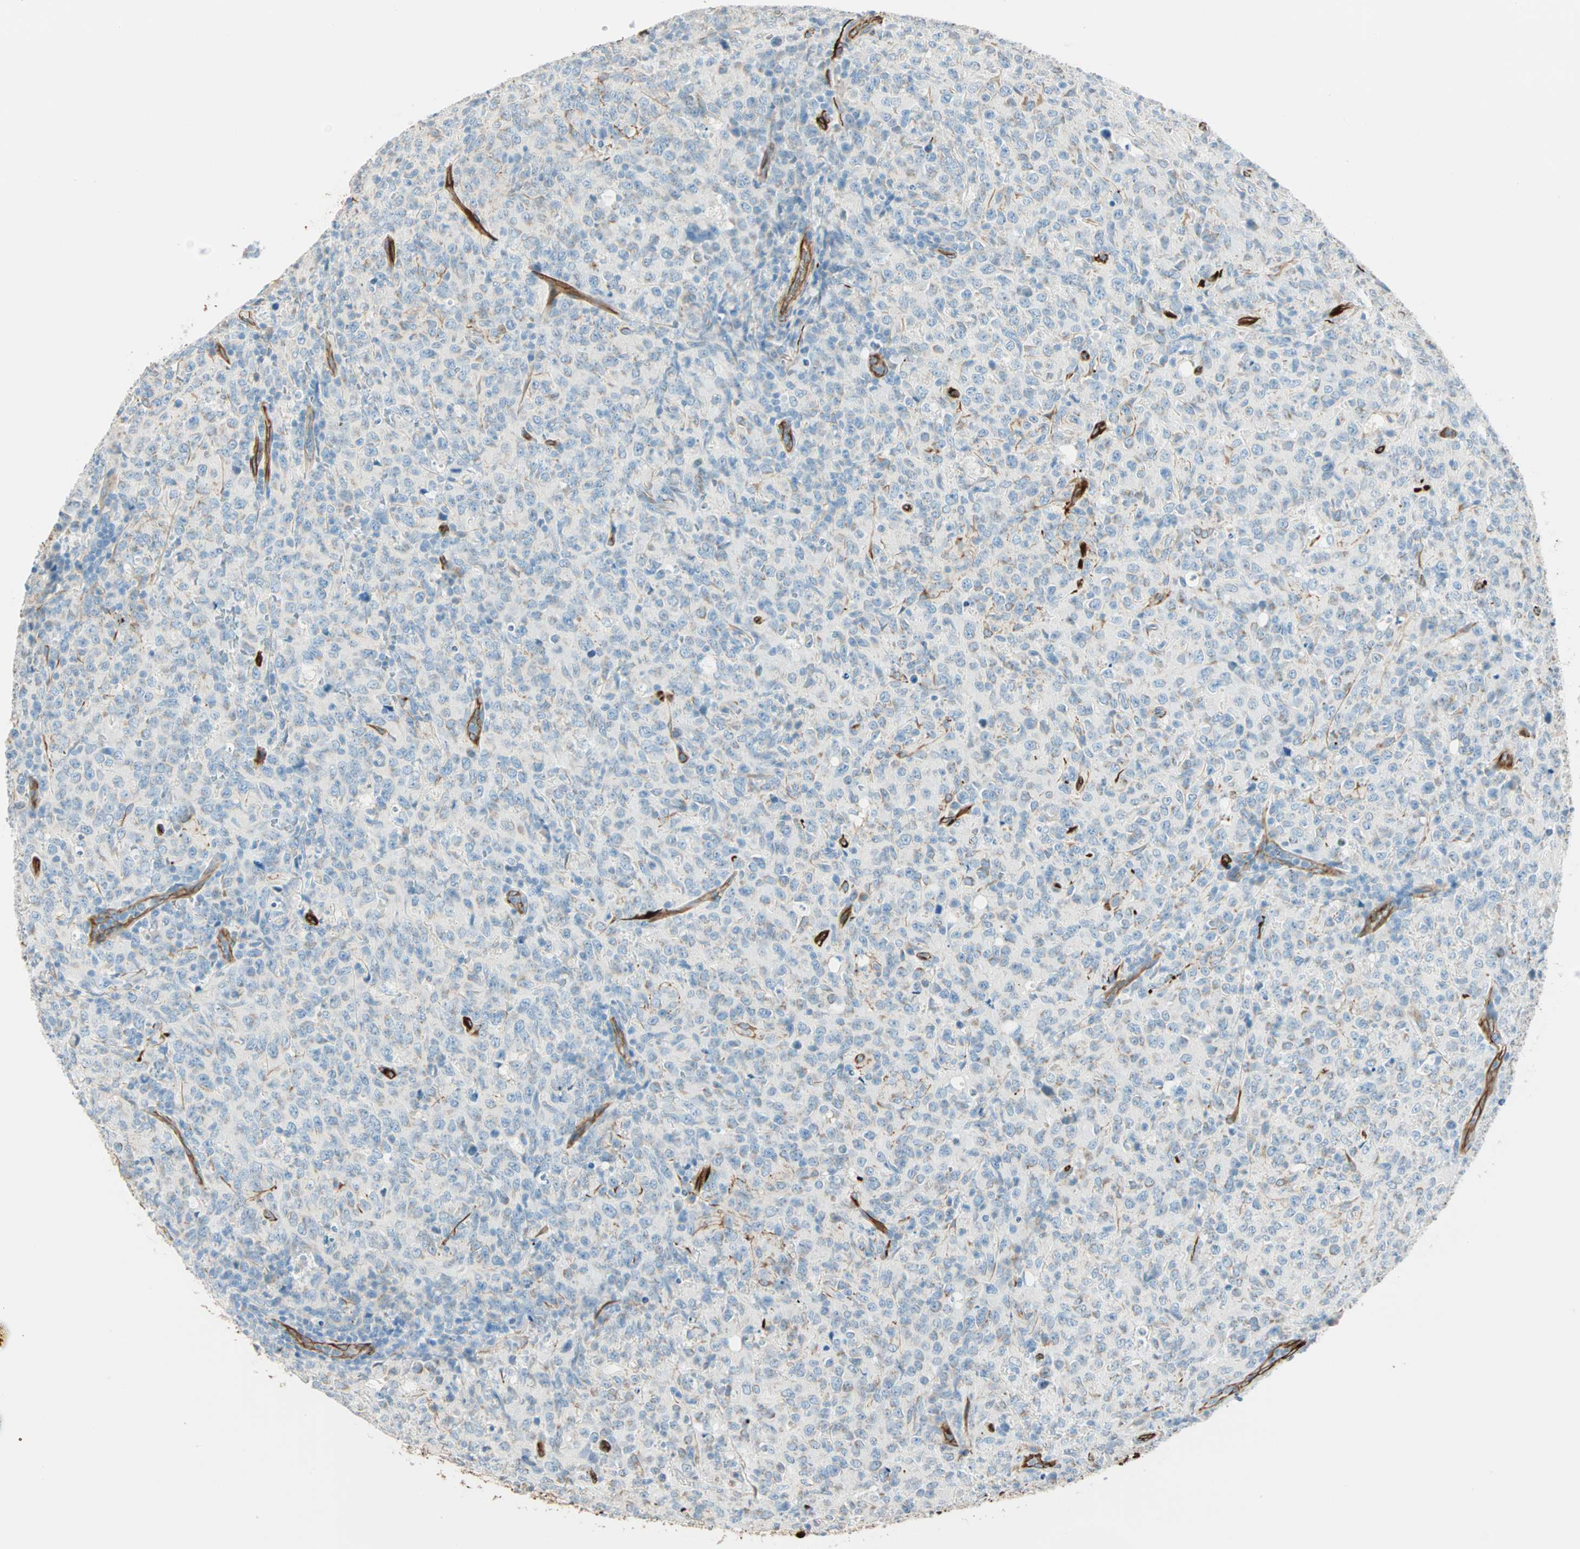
{"staining": {"intensity": "negative", "quantity": "none", "location": "none"}, "tissue": "lymphoma", "cell_type": "Tumor cells", "image_type": "cancer", "snomed": [{"axis": "morphology", "description": "Malignant lymphoma, non-Hodgkin's type, High grade"}, {"axis": "topography", "description": "Tonsil"}], "caption": "This is a micrograph of immunohistochemistry staining of malignant lymphoma, non-Hodgkin's type (high-grade), which shows no expression in tumor cells.", "gene": "NES", "patient": {"sex": "female", "age": 36}}